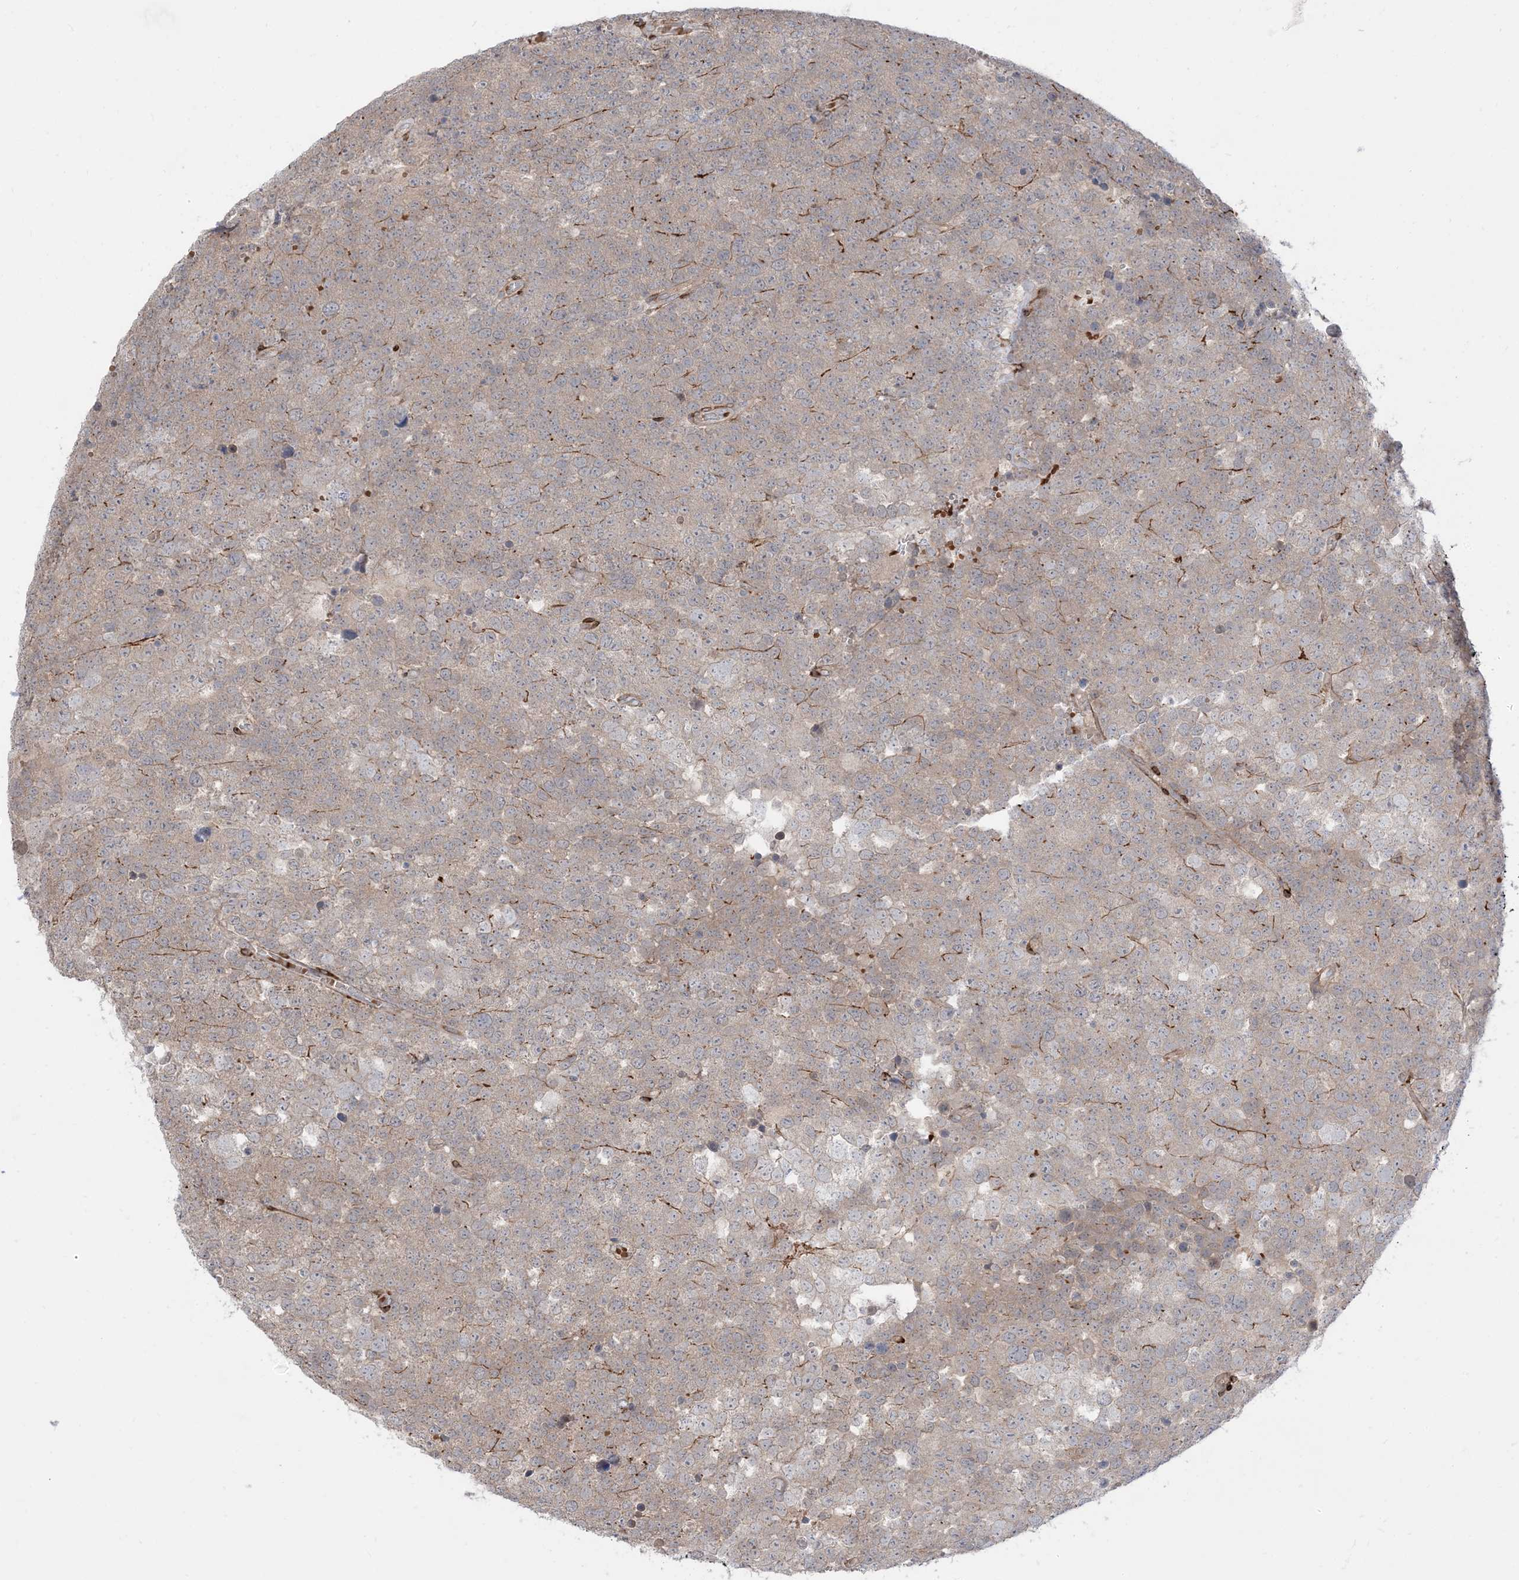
{"staining": {"intensity": "moderate", "quantity": "<25%", "location": "cytoplasmic/membranous"}, "tissue": "testis cancer", "cell_type": "Tumor cells", "image_type": "cancer", "snomed": [{"axis": "morphology", "description": "Seminoma, NOS"}, {"axis": "topography", "description": "Testis"}], "caption": "Immunohistochemistry micrograph of human testis cancer stained for a protein (brown), which shows low levels of moderate cytoplasmic/membranous positivity in about <25% of tumor cells.", "gene": "RIN1", "patient": {"sex": "male", "age": 71}}